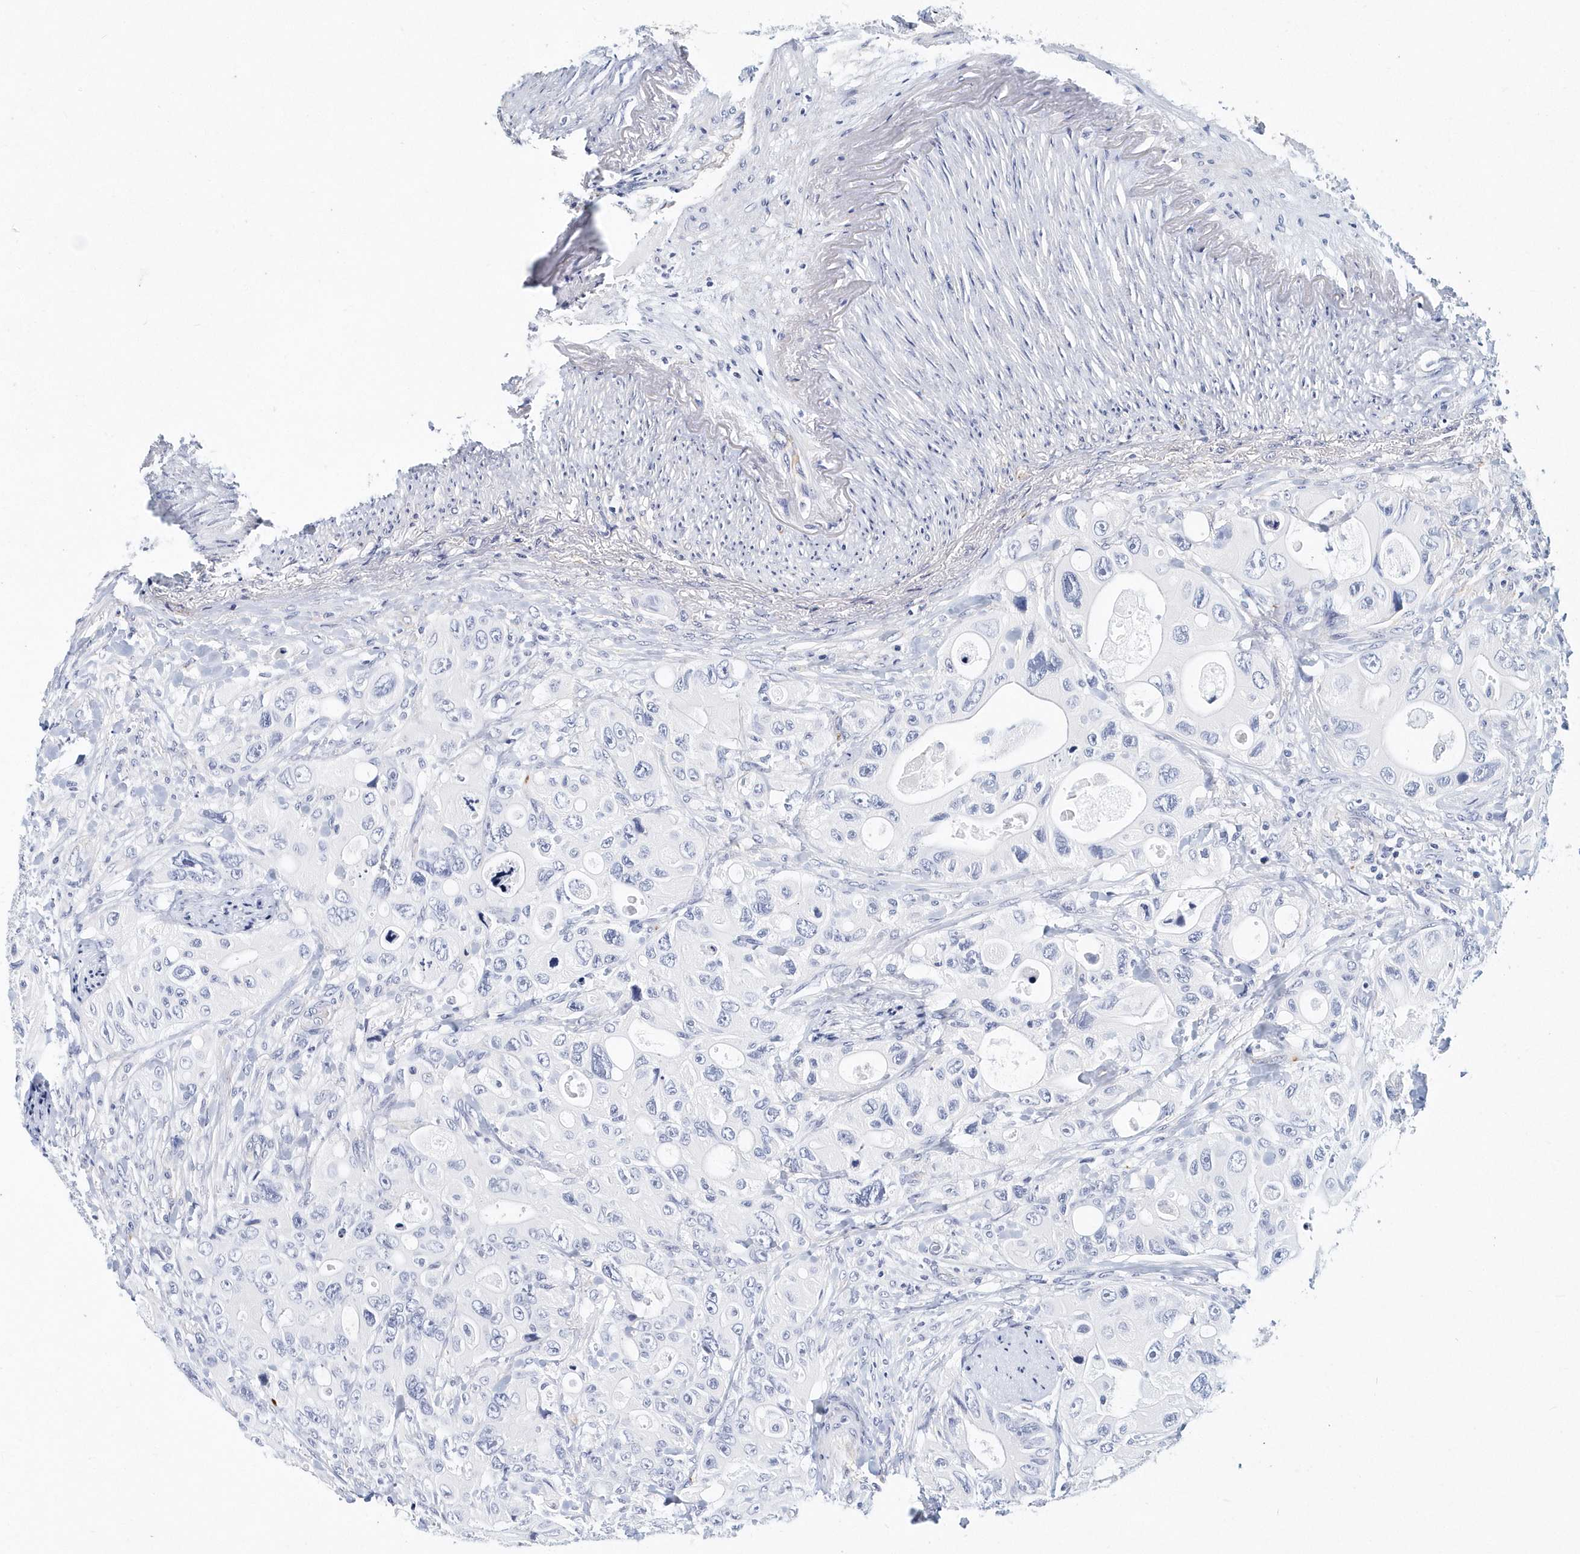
{"staining": {"intensity": "negative", "quantity": "none", "location": "none"}, "tissue": "colorectal cancer", "cell_type": "Tumor cells", "image_type": "cancer", "snomed": [{"axis": "morphology", "description": "Adenocarcinoma, NOS"}, {"axis": "topography", "description": "Colon"}], "caption": "Human colorectal cancer stained for a protein using immunohistochemistry (IHC) reveals no expression in tumor cells.", "gene": "ITGA2B", "patient": {"sex": "female", "age": 46}}